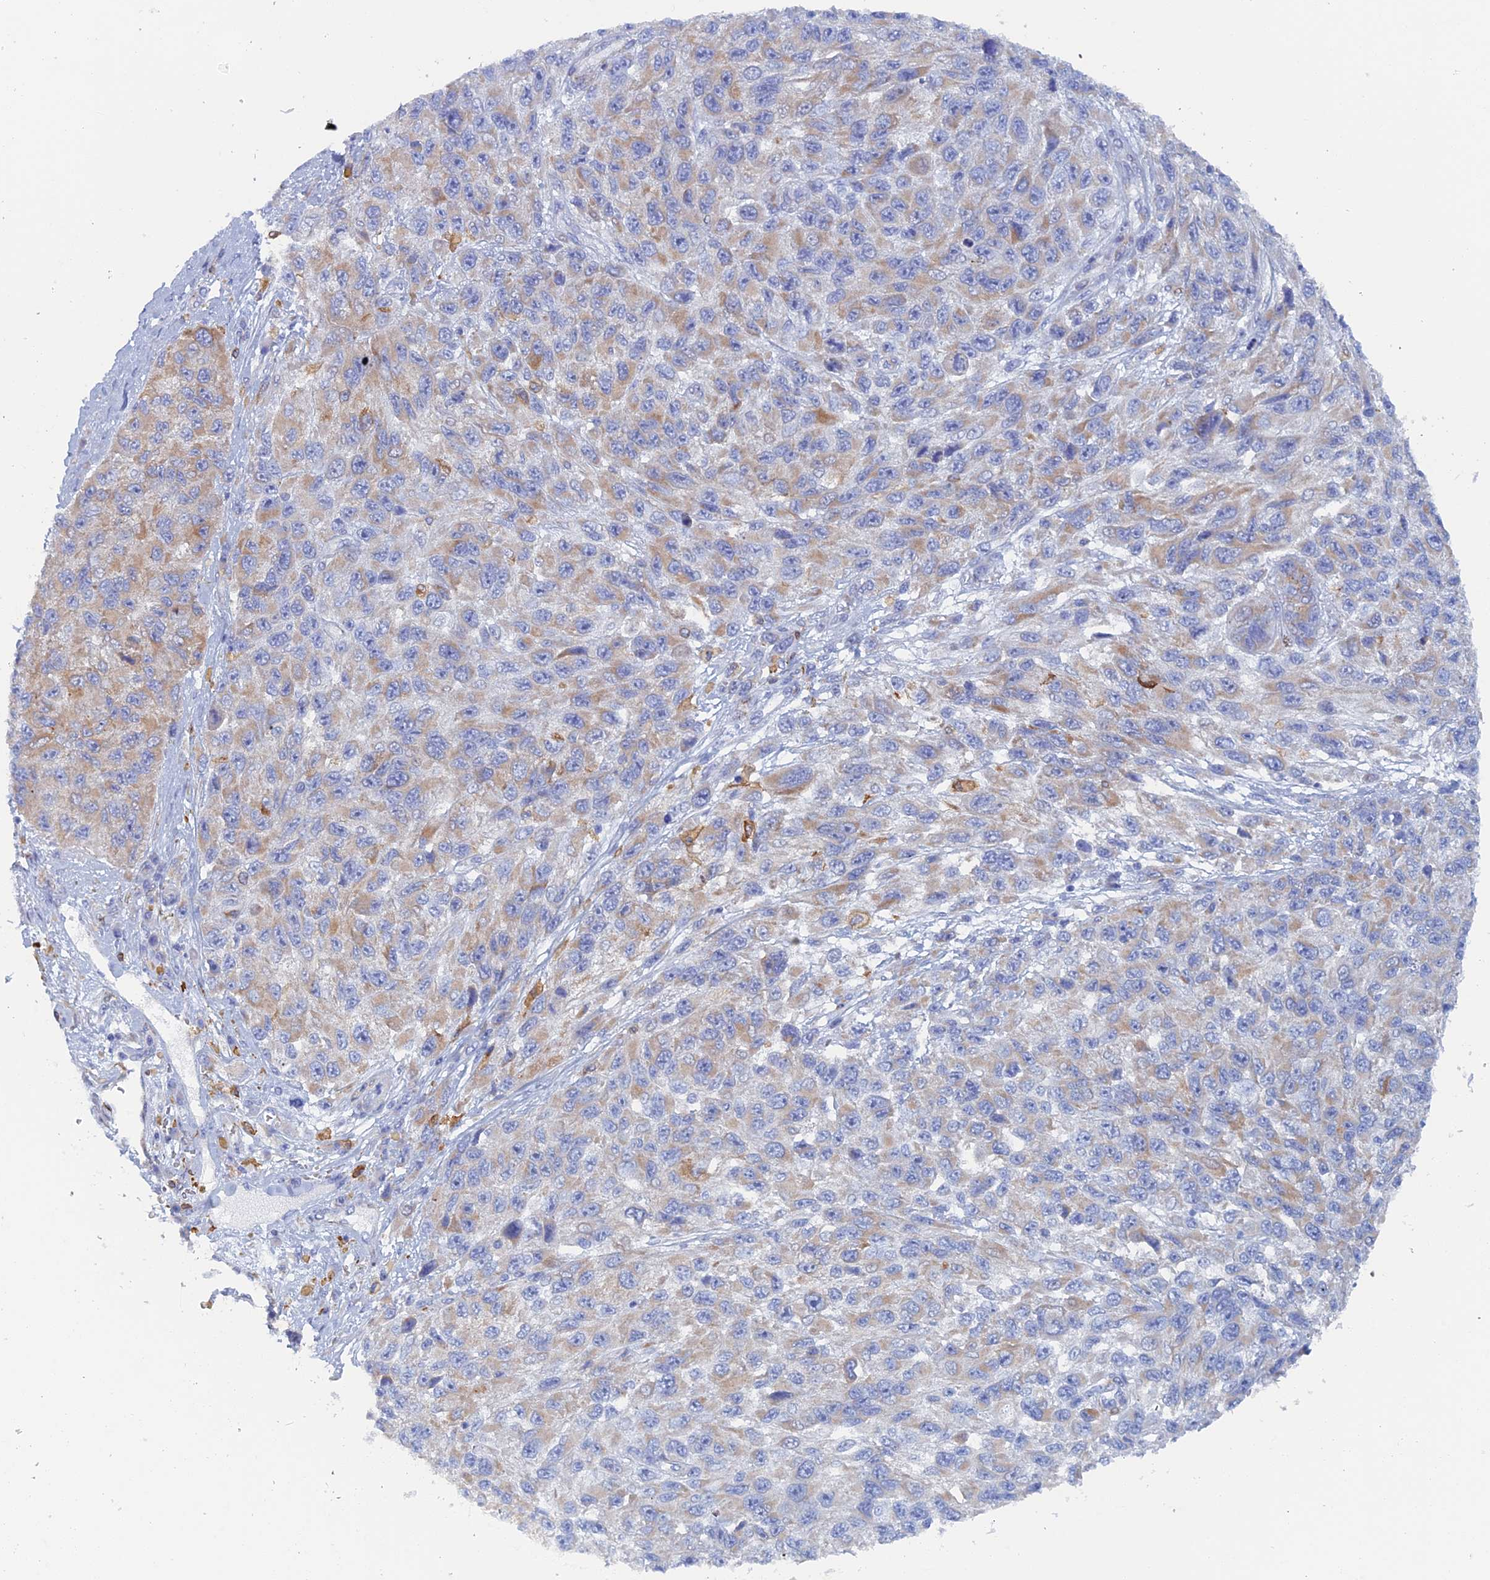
{"staining": {"intensity": "weak", "quantity": "<25%", "location": "cytoplasmic/membranous"}, "tissue": "melanoma", "cell_type": "Tumor cells", "image_type": "cancer", "snomed": [{"axis": "morphology", "description": "Normal tissue, NOS"}, {"axis": "morphology", "description": "Malignant melanoma, NOS"}, {"axis": "topography", "description": "Skin"}], "caption": "DAB (3,3'-diaminobenzidine) immunohistochemical staining of malignant melanoma displays no significant expression in tumor cells.", "gene": "COG7", "patient": {"sex": "female", "age": 96}}